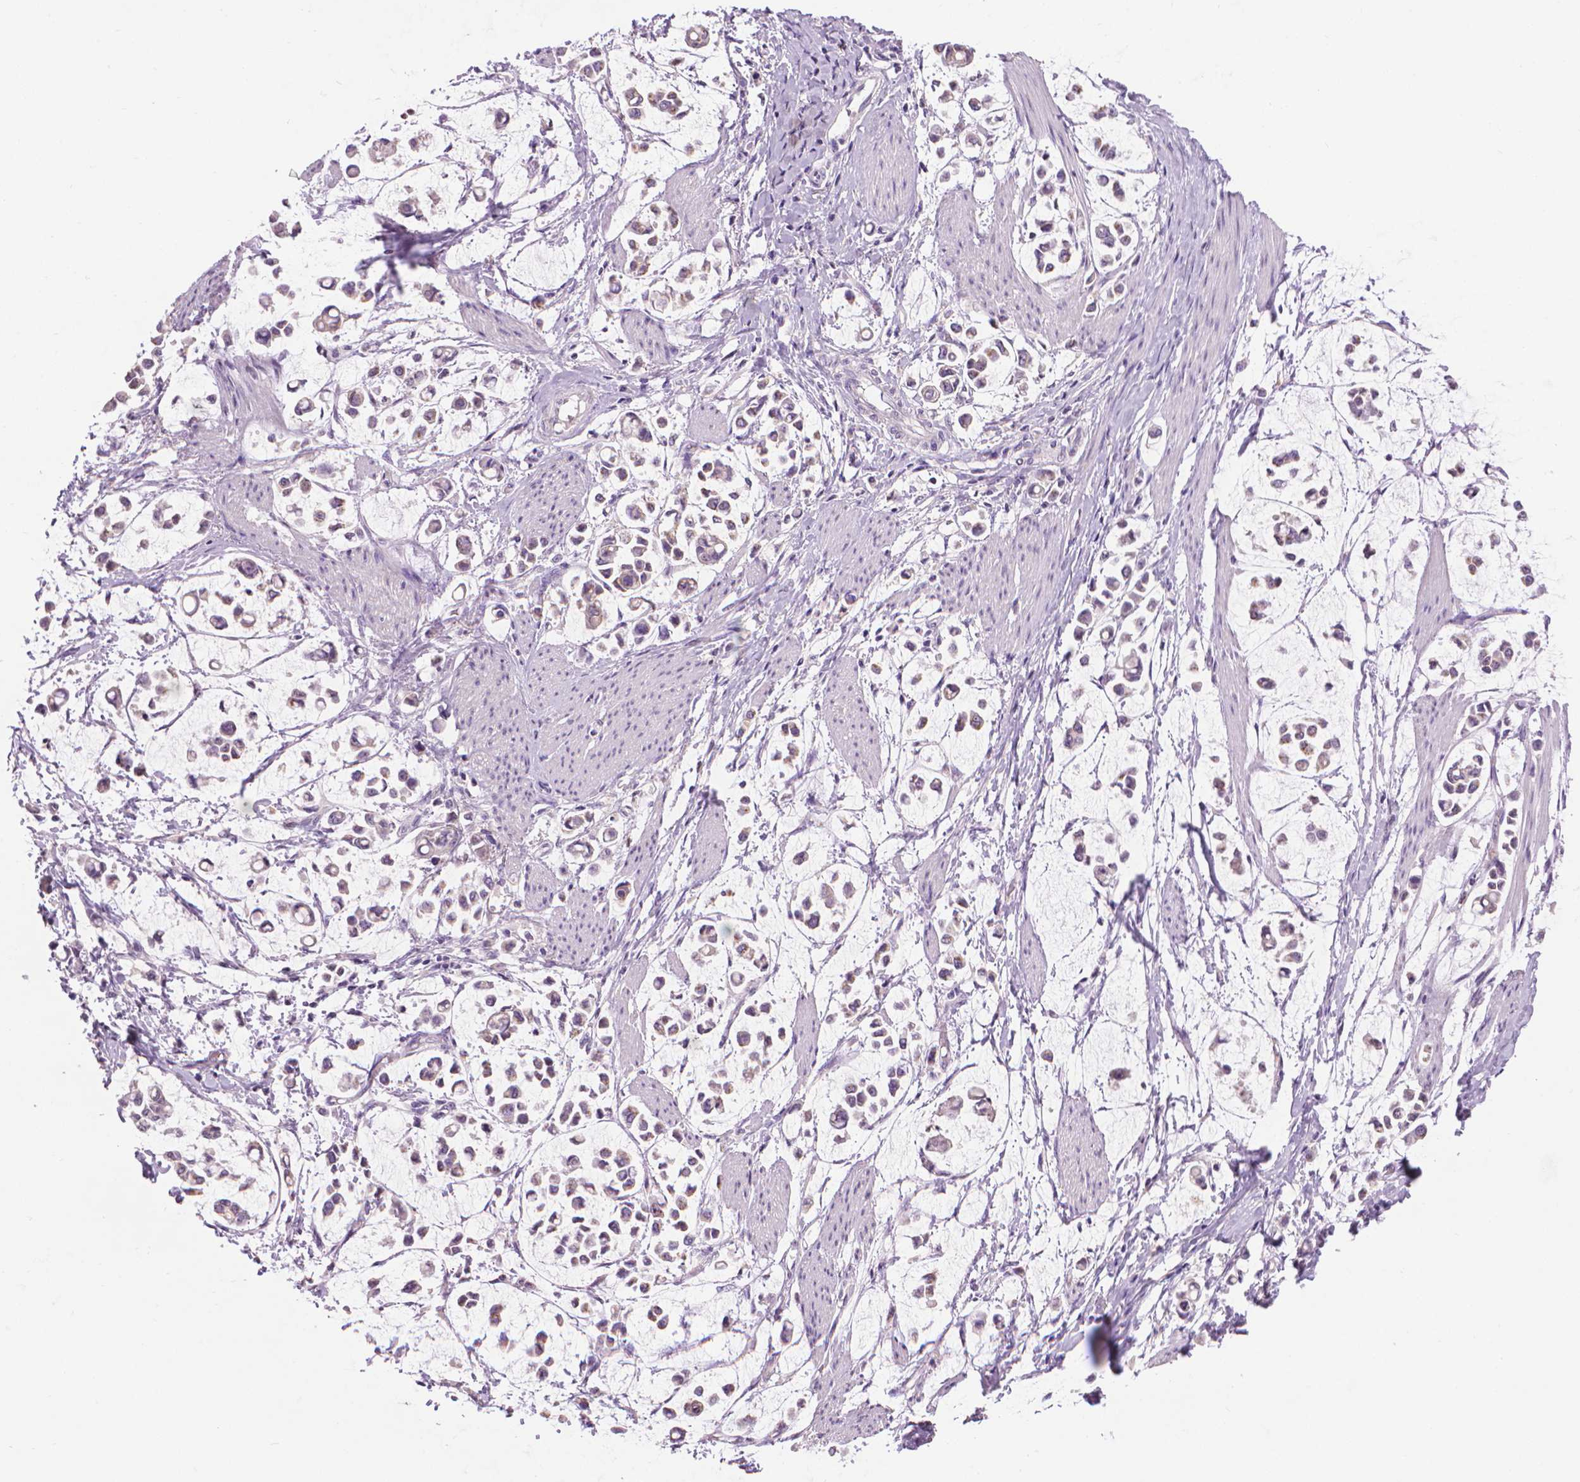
{"staining": {"intensity": "weak", "quantity": "25%-75%", "location": "cytoplasmic/membranous"}, "tissue": "stomach cancer", "cell_type": "Tumor cells", "image_type": "cancer", "snomed": [{"axis": "morphology", "description": "Adenocarcinoma, NOS"}, {"axis": "topography", "description": "Stomach"}], "caption": "A high-resolution image shows immunohistochemistry (IHC) staining of stomach cancer (adenocarcinoma), which displays weak cytoplasmic/membranous positivity in about 25%-75% of tumor cells. (DAB IHC with brightfield microscopy, high magnification).", "gene": "CDKN2D", "patient": {"sex": "male", "age": 82}}